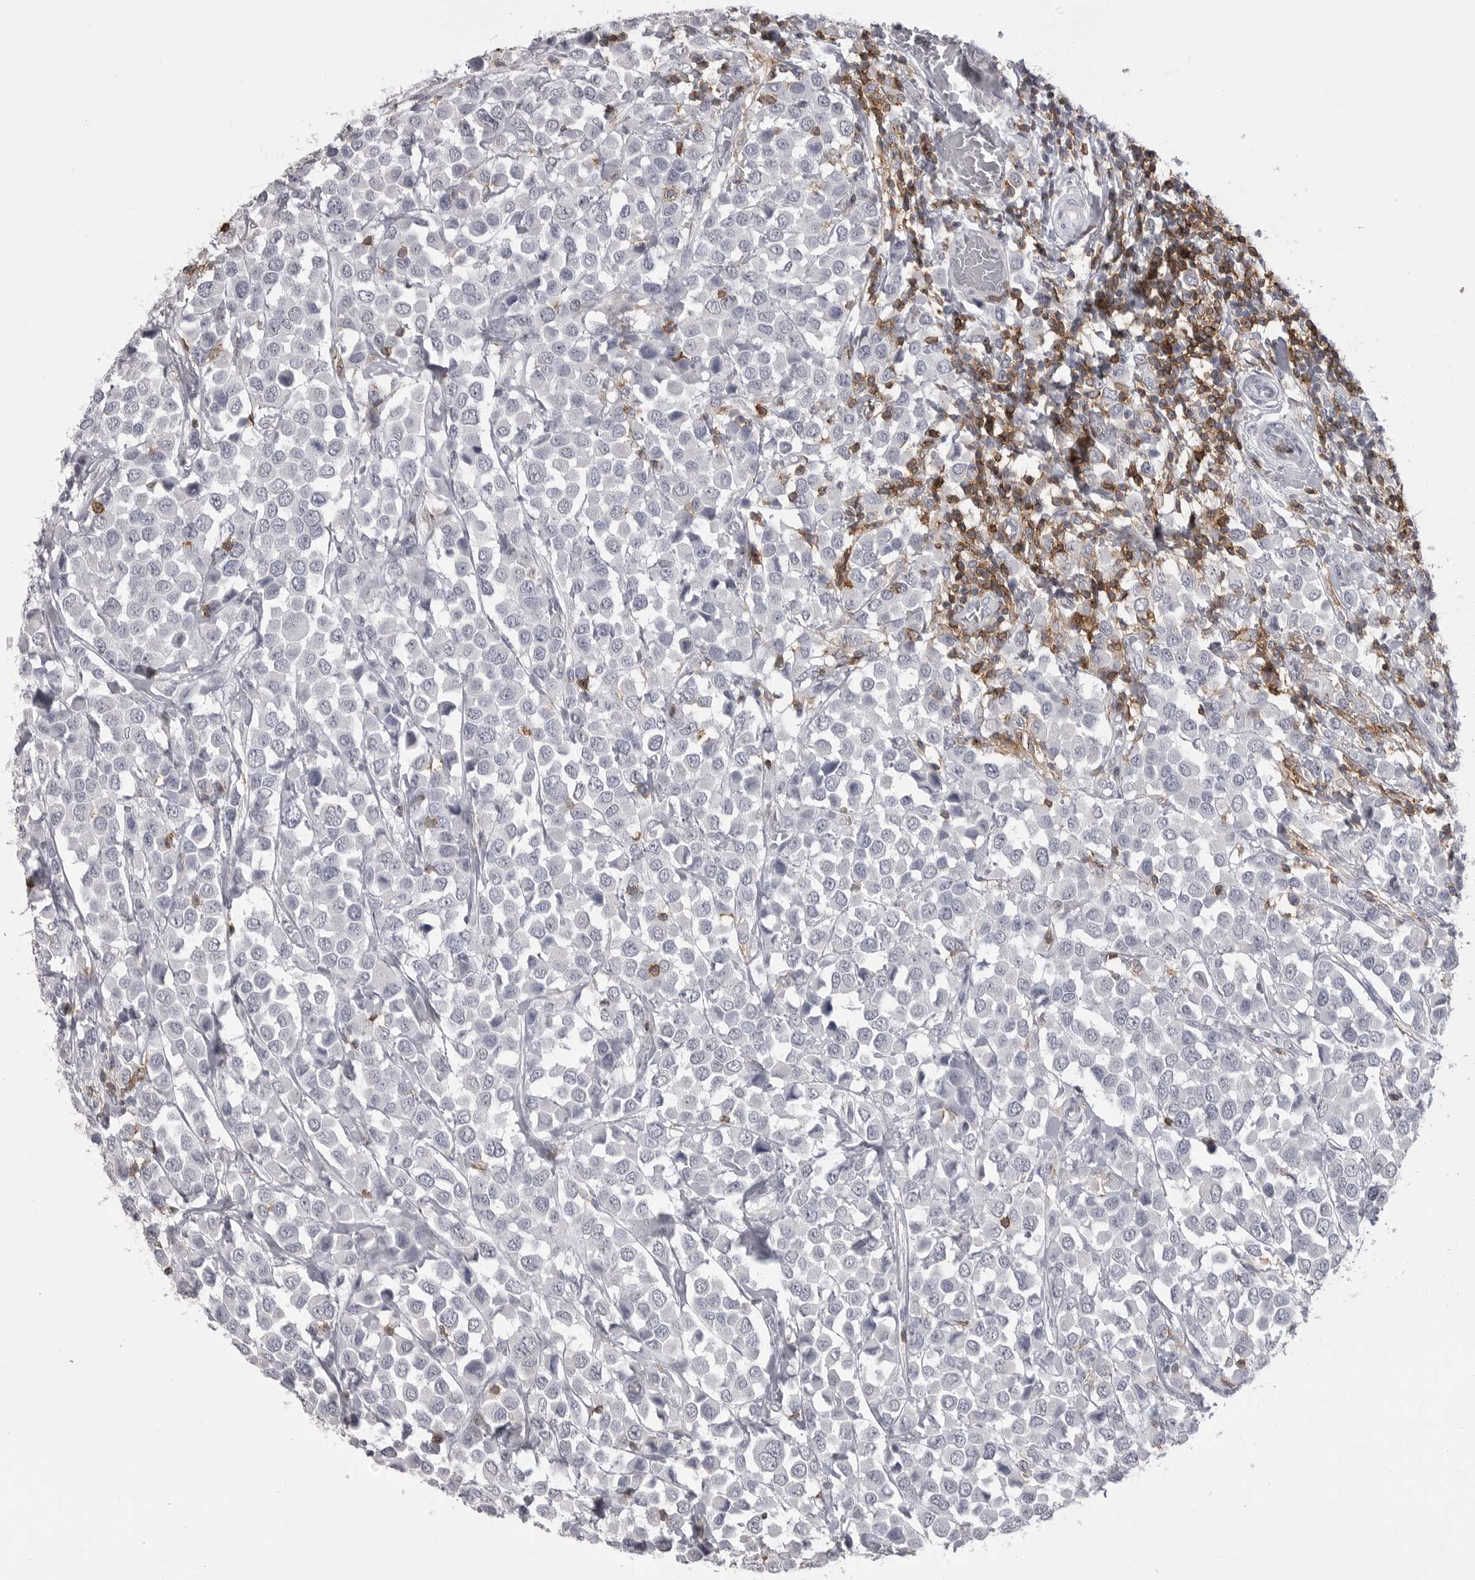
{"staining": {"intensity": "negative", "quantity": "none", "location": "none"}, "tissue": "breast cancer", "cell_type": "Tumor cells", "image_type": "cancer", "snomed": [{"axis": "morphology", "description": "Duct carcinoma"}, {"axis": "topography", "description": "Breast"}], "caption": "Immunohistochemistry (IHC) histopathology image of breast invasive ductal carcinoma stained for a protein (brown), which exhibits no positivity in tumor cells. Brightfield microscopy of immunohistochemistry stained with DAB (3,3'-diaminobenzidine) (brown) and hematoxylin (blue), captured at high magnification.", "gene": "ITGAL", "patient": {"sex": "female", "age": 61}}